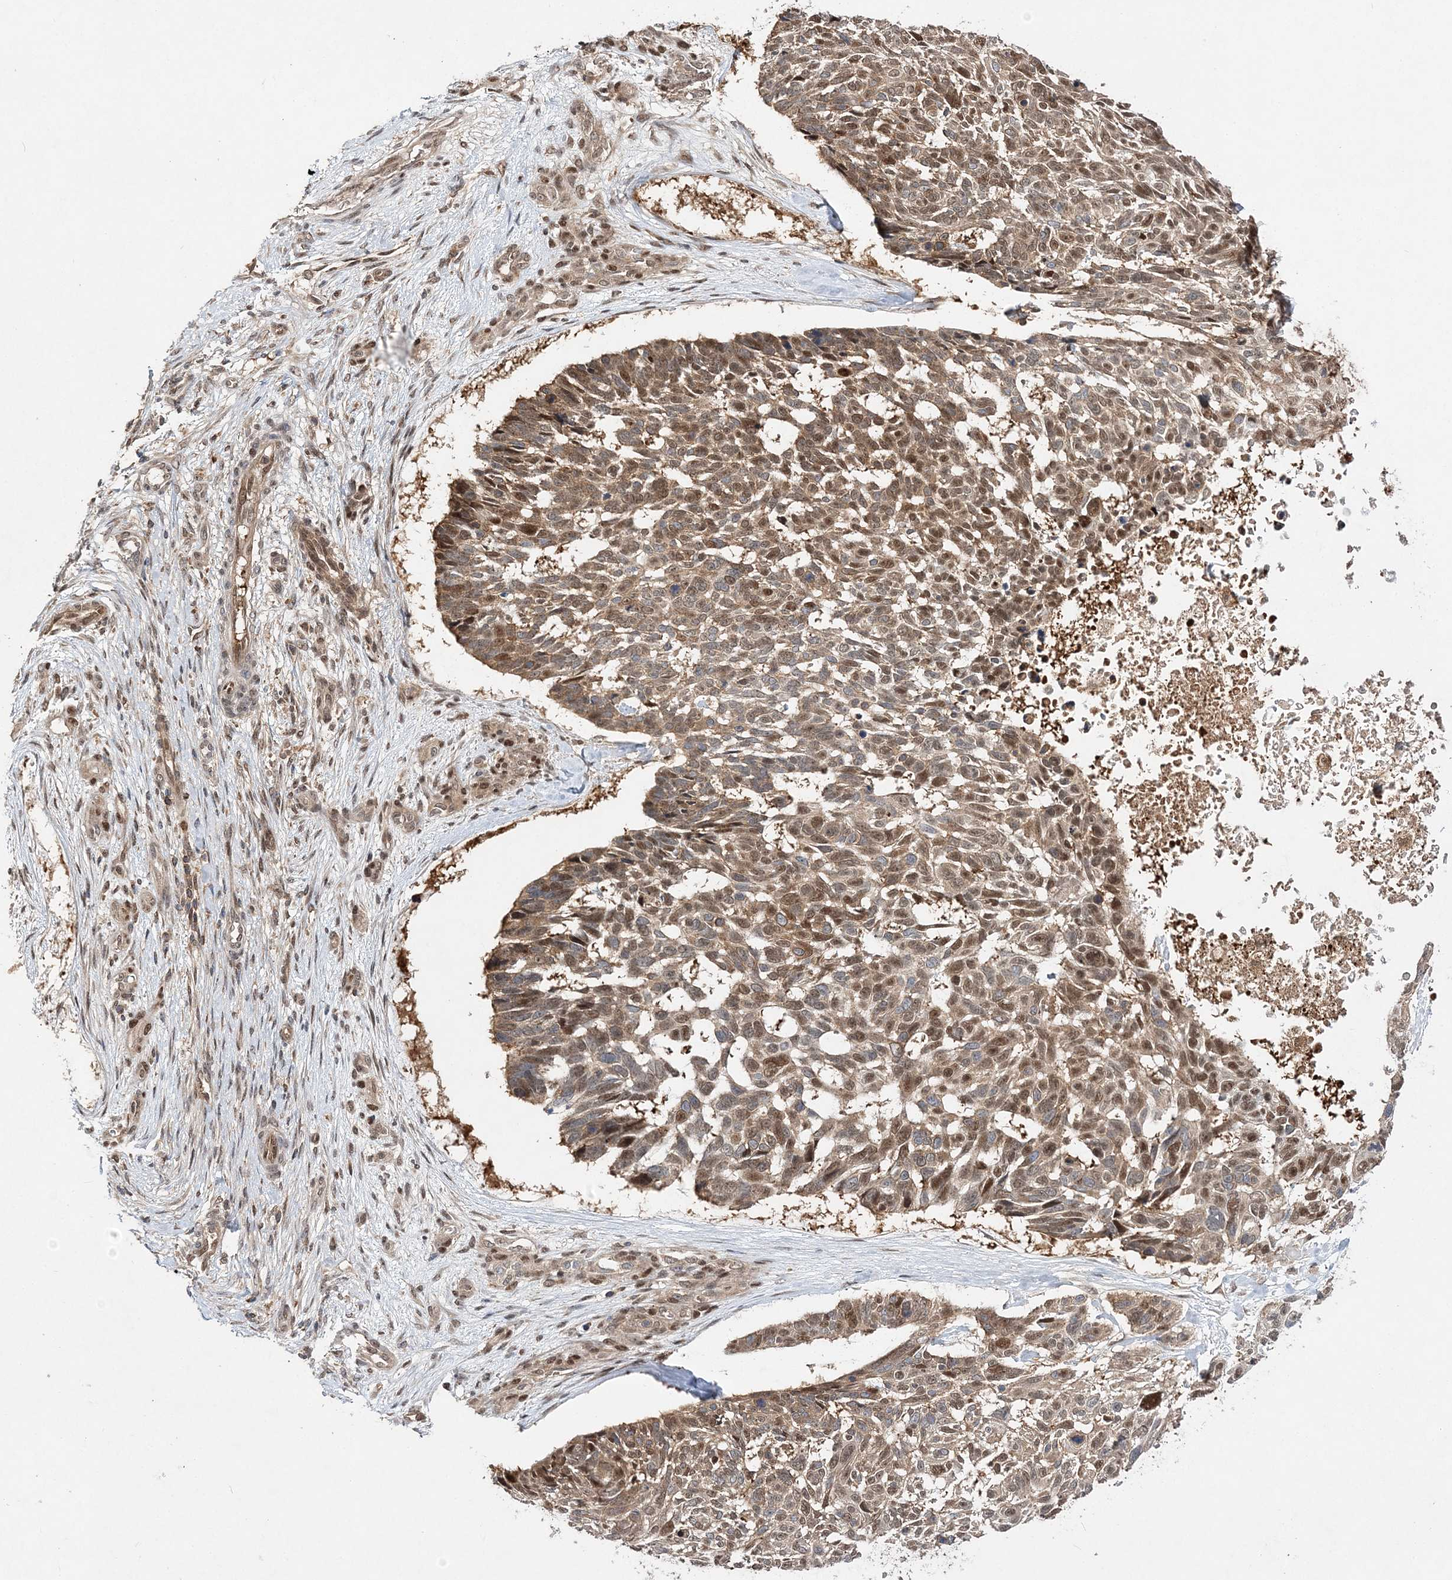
{"staining": {"intensity": "moderate", "quantity": ">75%", "location": "cytoplasmic/membranous,nuclear"}, "tissue": "skin cancer", "cell_type": "Tumor cells", "image_type": "cancer", "snomed": [{"axis": "morphology", "description": "Basal cell carcinoma"}, {"axis": "topography", "description": "Skin"}], "caption": "Protein staining of skin basal cell carcinoma tissue exhibits moderate cytoplasmic/membranous and nuclear staining in approximately >75% of tumor cells. Nuclei are stained in blue.", "gene": "NIF3L1", "patient": {"sex": "male", "age": 88}}